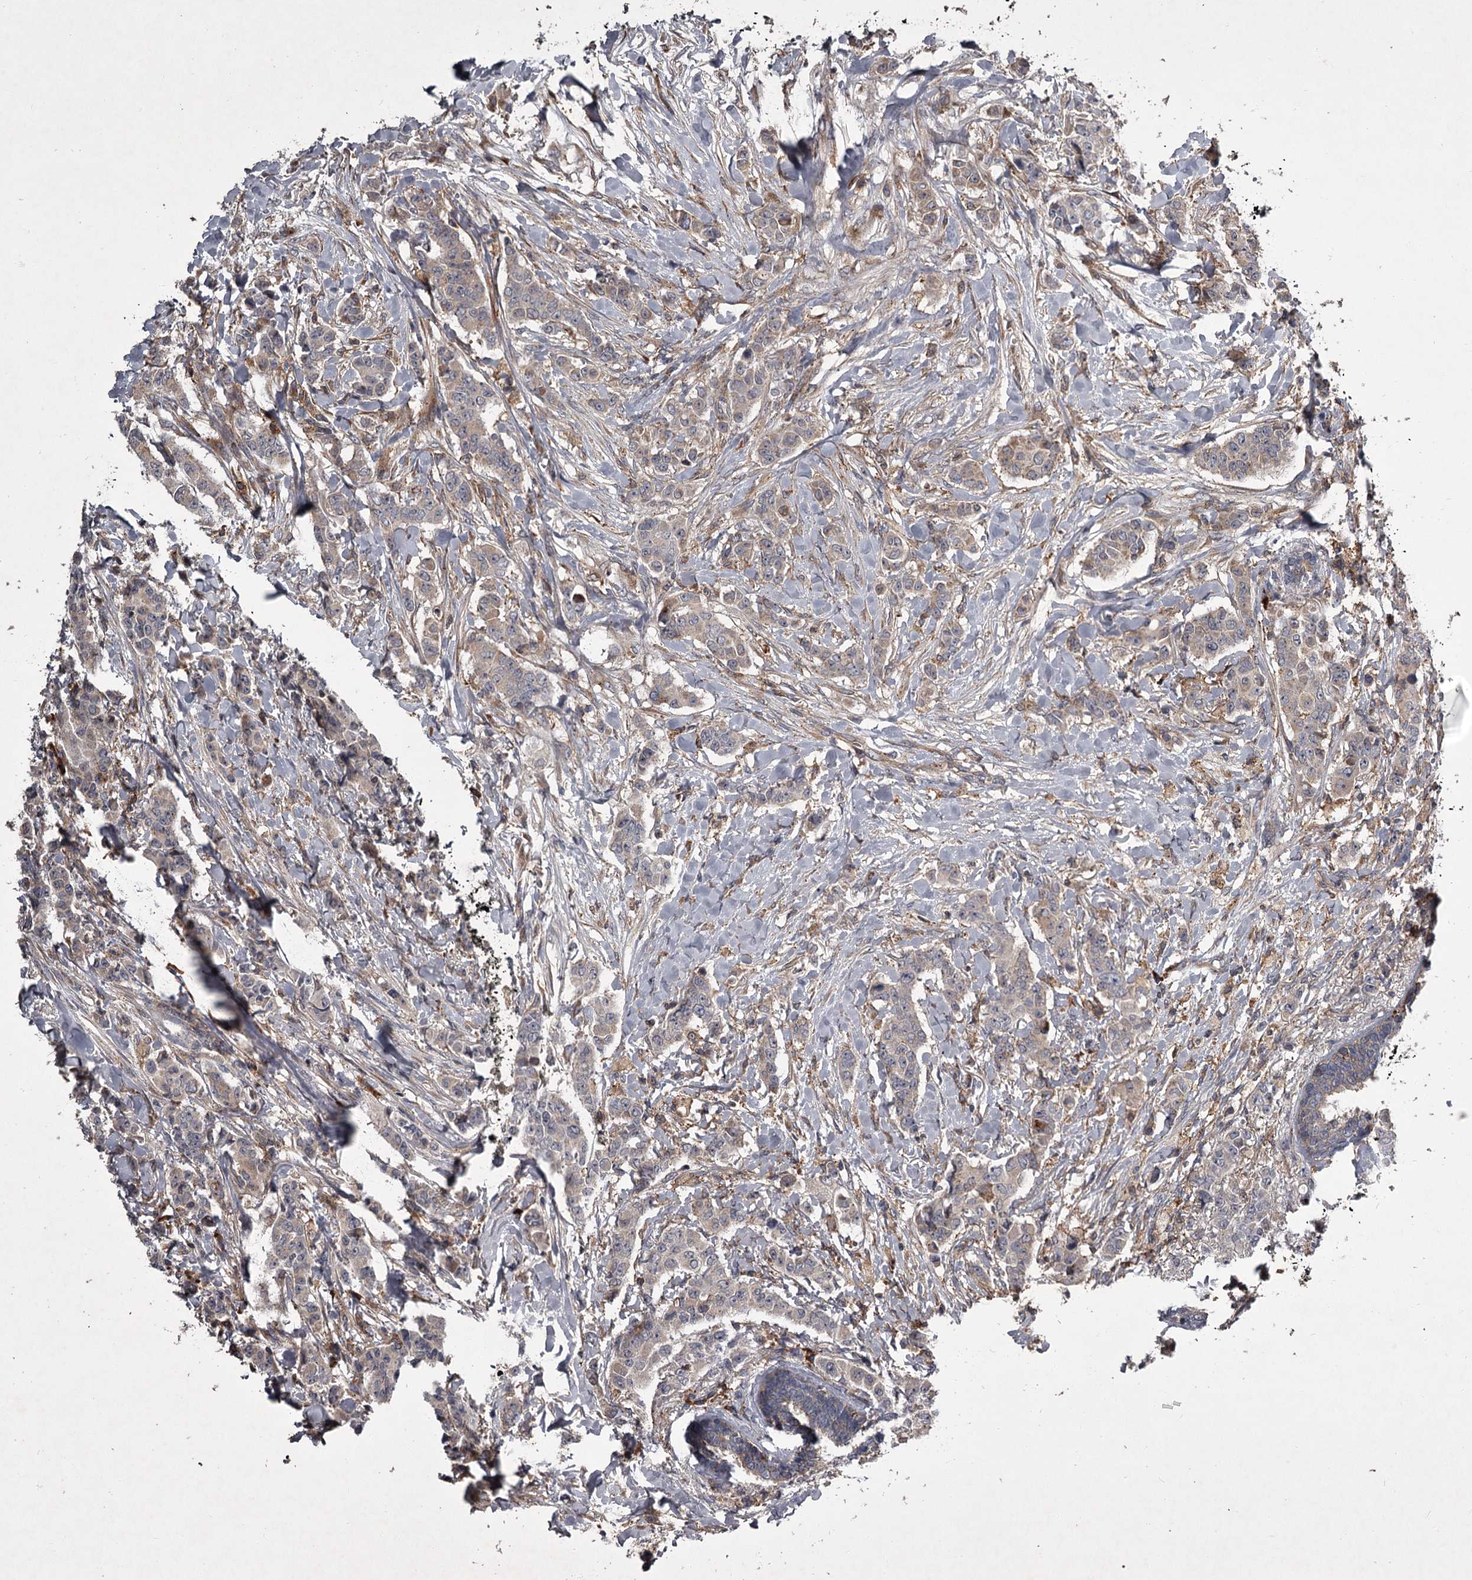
{"staining": {"intensity": "weak", "quantity": "<25%", "location": "cytoplasmic/membranous"}, "tissue": "breast cancer", "cell_type": "Tumor cells", "image_type": "cancer", "snomed": [{"axis": "morphology", "description": "Duct carcinoma"}, {"axis": "topography", "description": "Breast"}], "caption": "Human breast cancer stained for a protein using immunohistochemistry shows no expression in tumor cells.", "gene": "UNC93B1", "patient": {"sex": "female", "age": 40}}